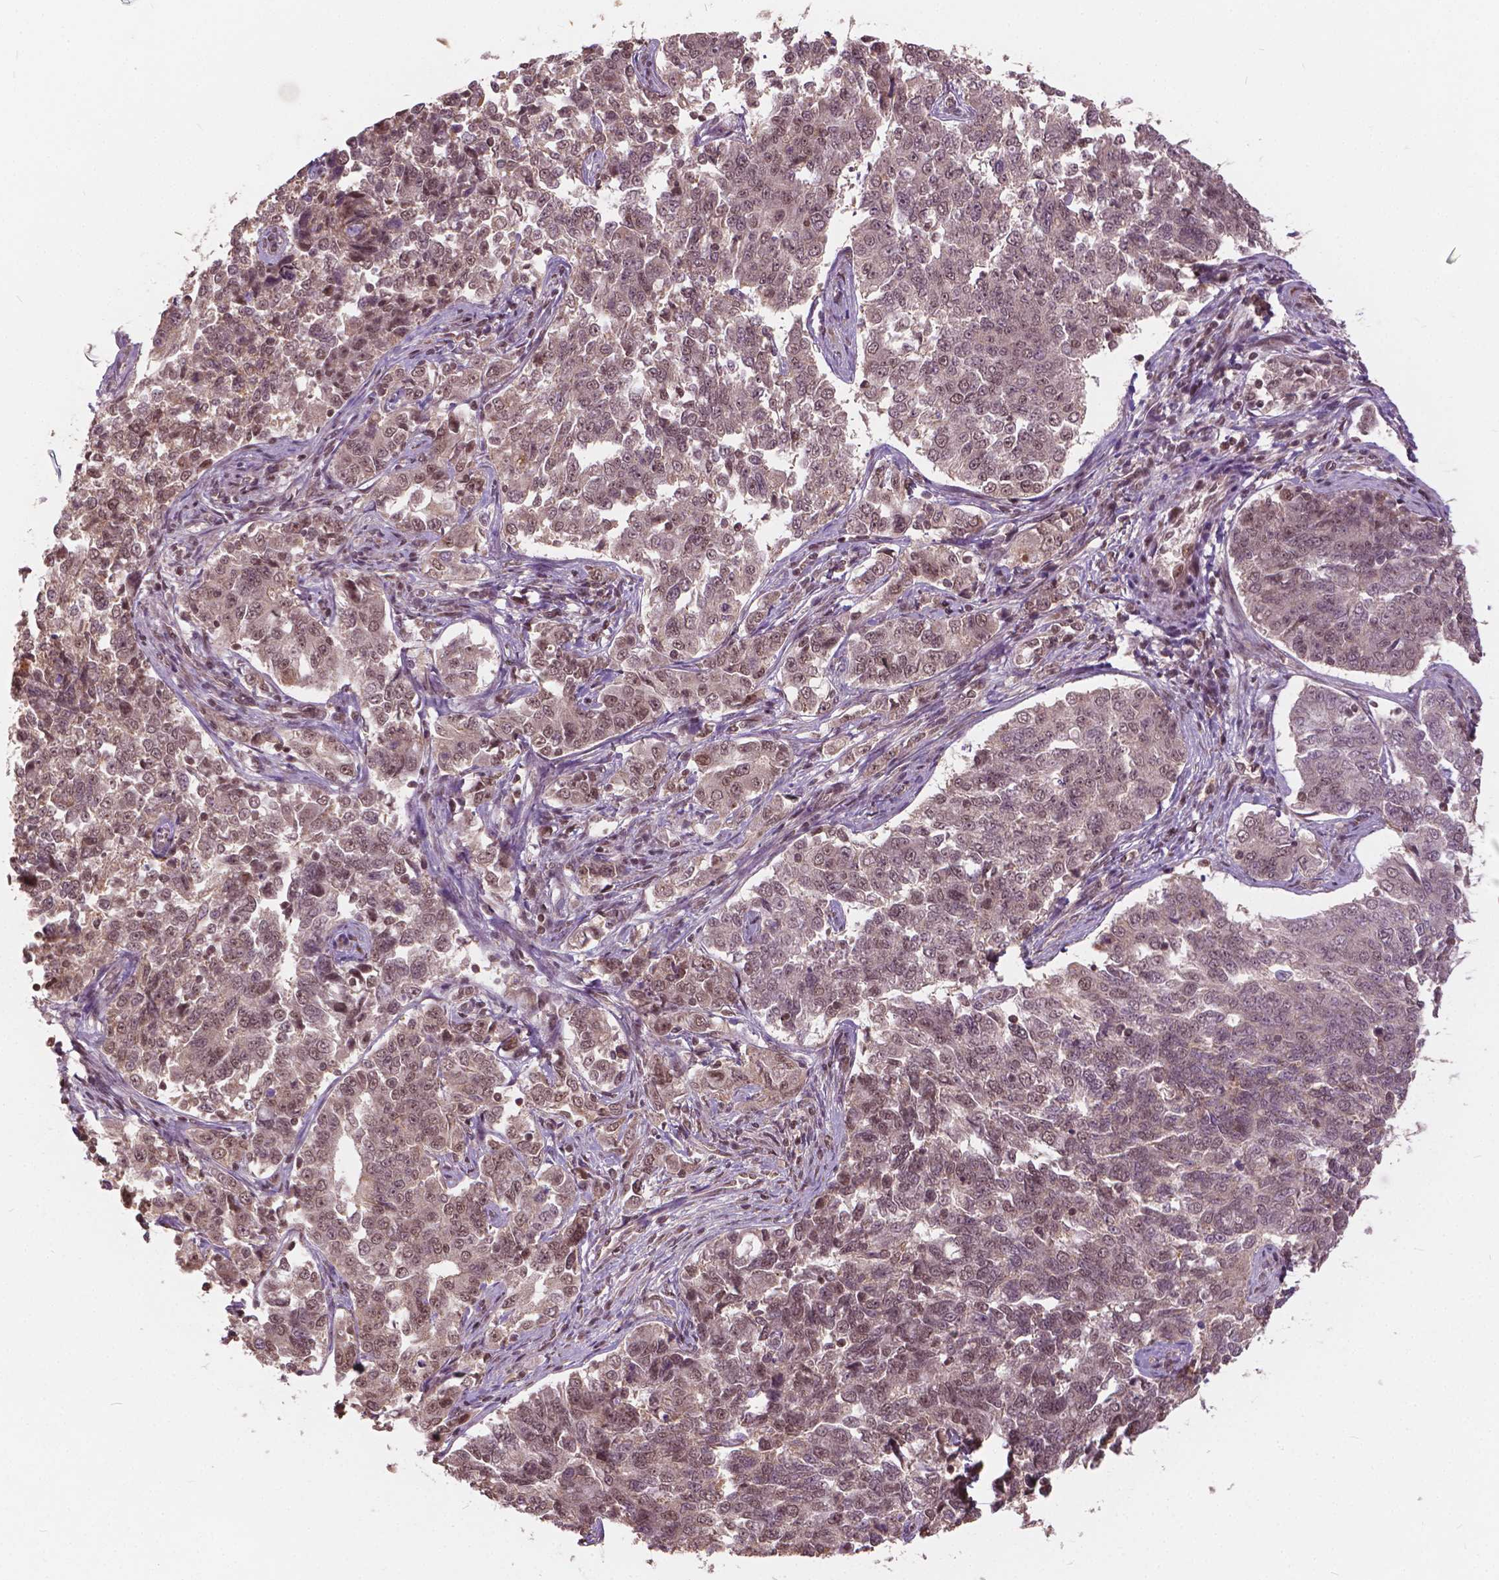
{"staining": {"intensity": "weak", "quantity": ">75%", "location": "cytoplasmic/membranous,nuclear"}, "tissue": "endometrial cancer", "cell_type": "Tumor cells", "image_type": "cancer", "snomed": [{"axis": "morphology", "description": "Adenocarcinoma, NOS"}, {"axis": "topography", "description": "Endometrium"}], "caption": "Immunohistochemistry (IHC) micrograph of endometrial adenocarcinoma stained for a protein (brown), which shows low levels of weak cytoplasmic/membranous and nuclear expression in approximately >75% of tumor cells.", "gene": "GPS2", "patient": {"sex": "female", "age": 43}}